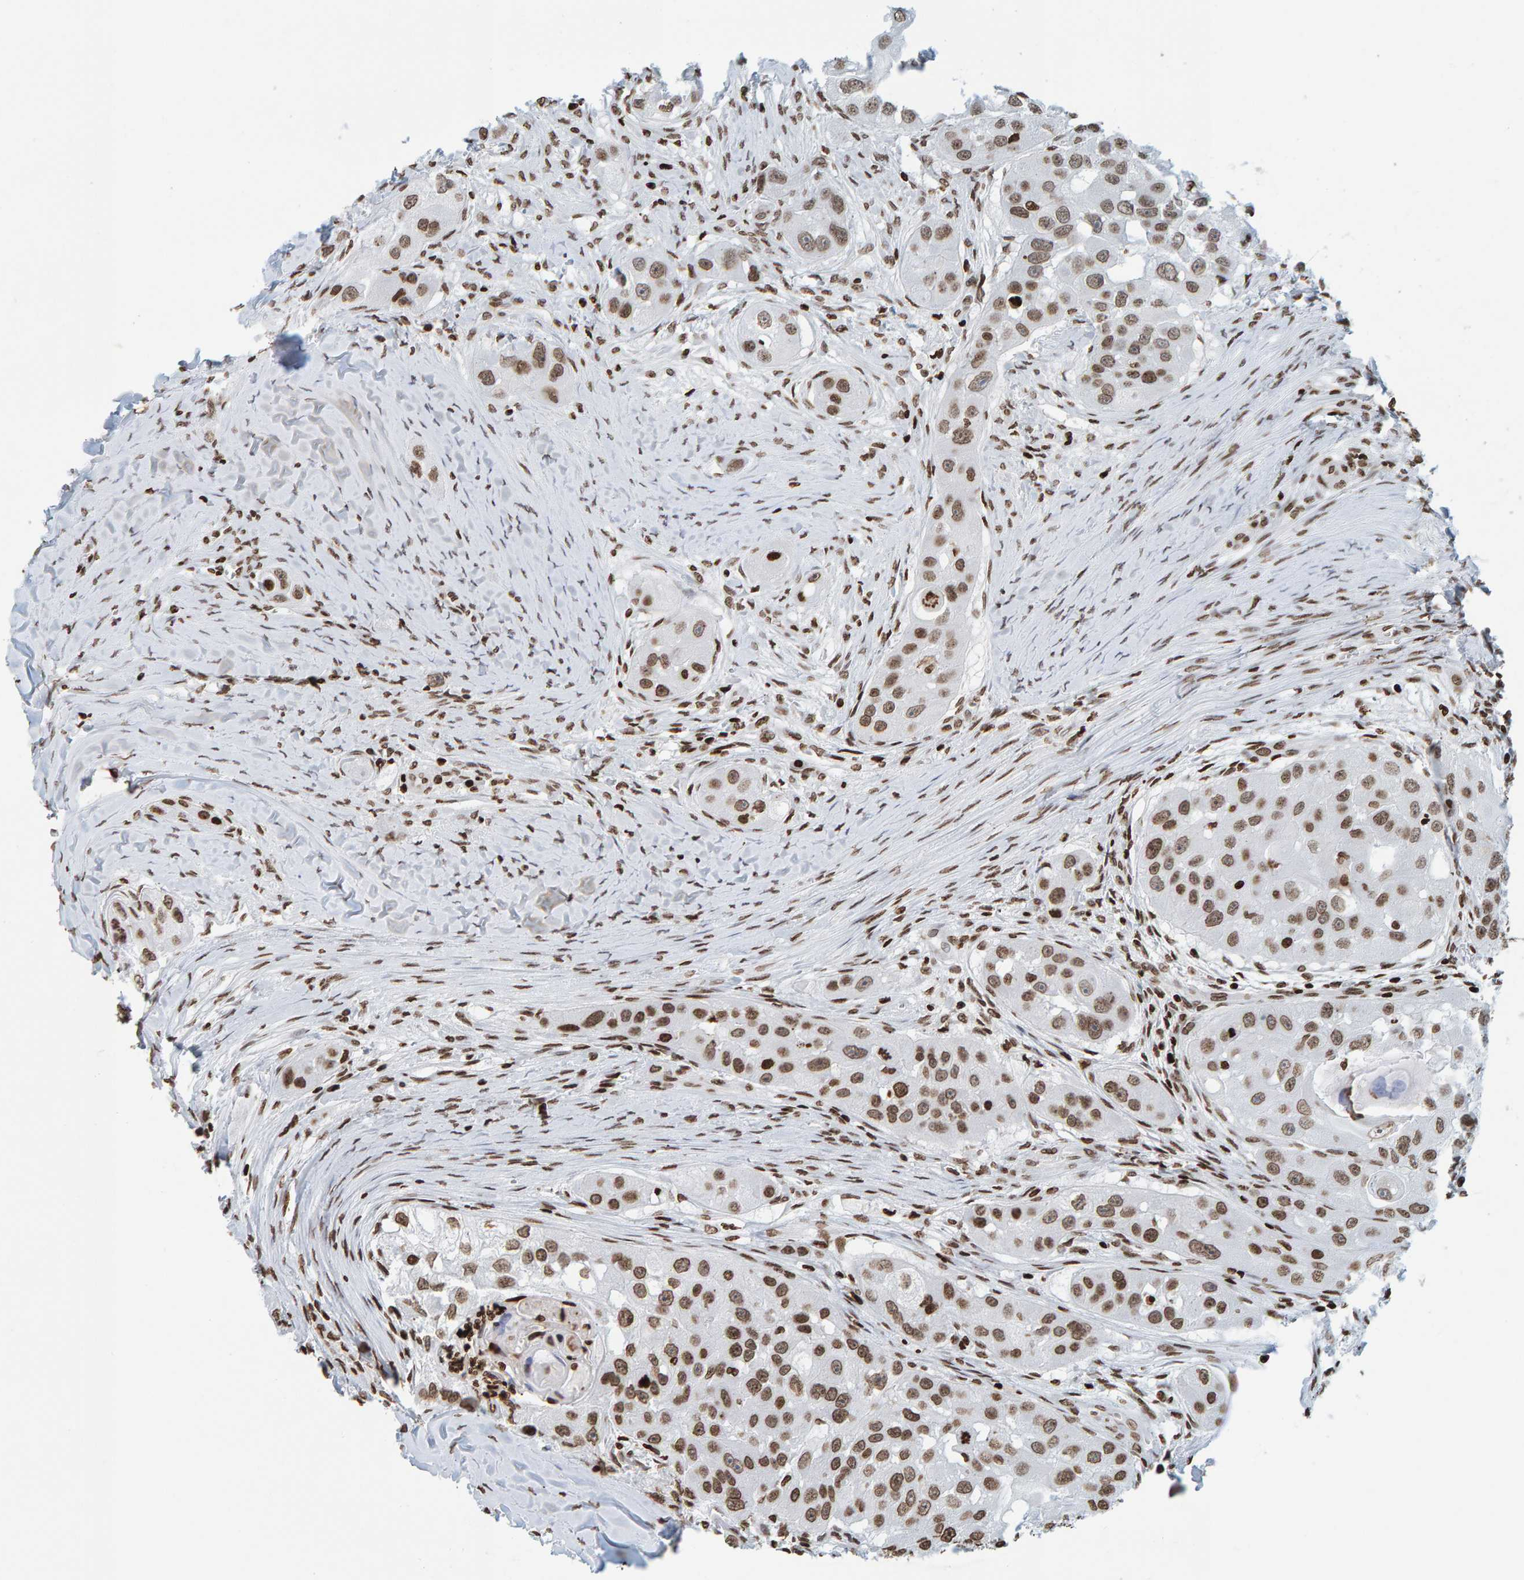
{"staining": {"intensity": "moderate", "quantity": ">75%", "location": "nuclear"}, "tissue": "head and neck cancer", "cell_type": "Tumor cells", "image_type": "cancer", "snomed": [{"axis": "morphology", "description": "Normal tissue, NOS"}, {"axis": "morphology", "description": "Squamous cell carcinoma, NOS"}, {"axis": "topography", "description": "Skeletal muscle"}, {"axis": "topography", "description": "Head-Neck"}], "caption": "This is a histology image of immunohistochemistry (IHC) staining of head and neck cancer, which shows moderate staining in the nuclear of tumor cells.", "gene": "BRF2", "patient": {"sex": "male", "age": 51}}